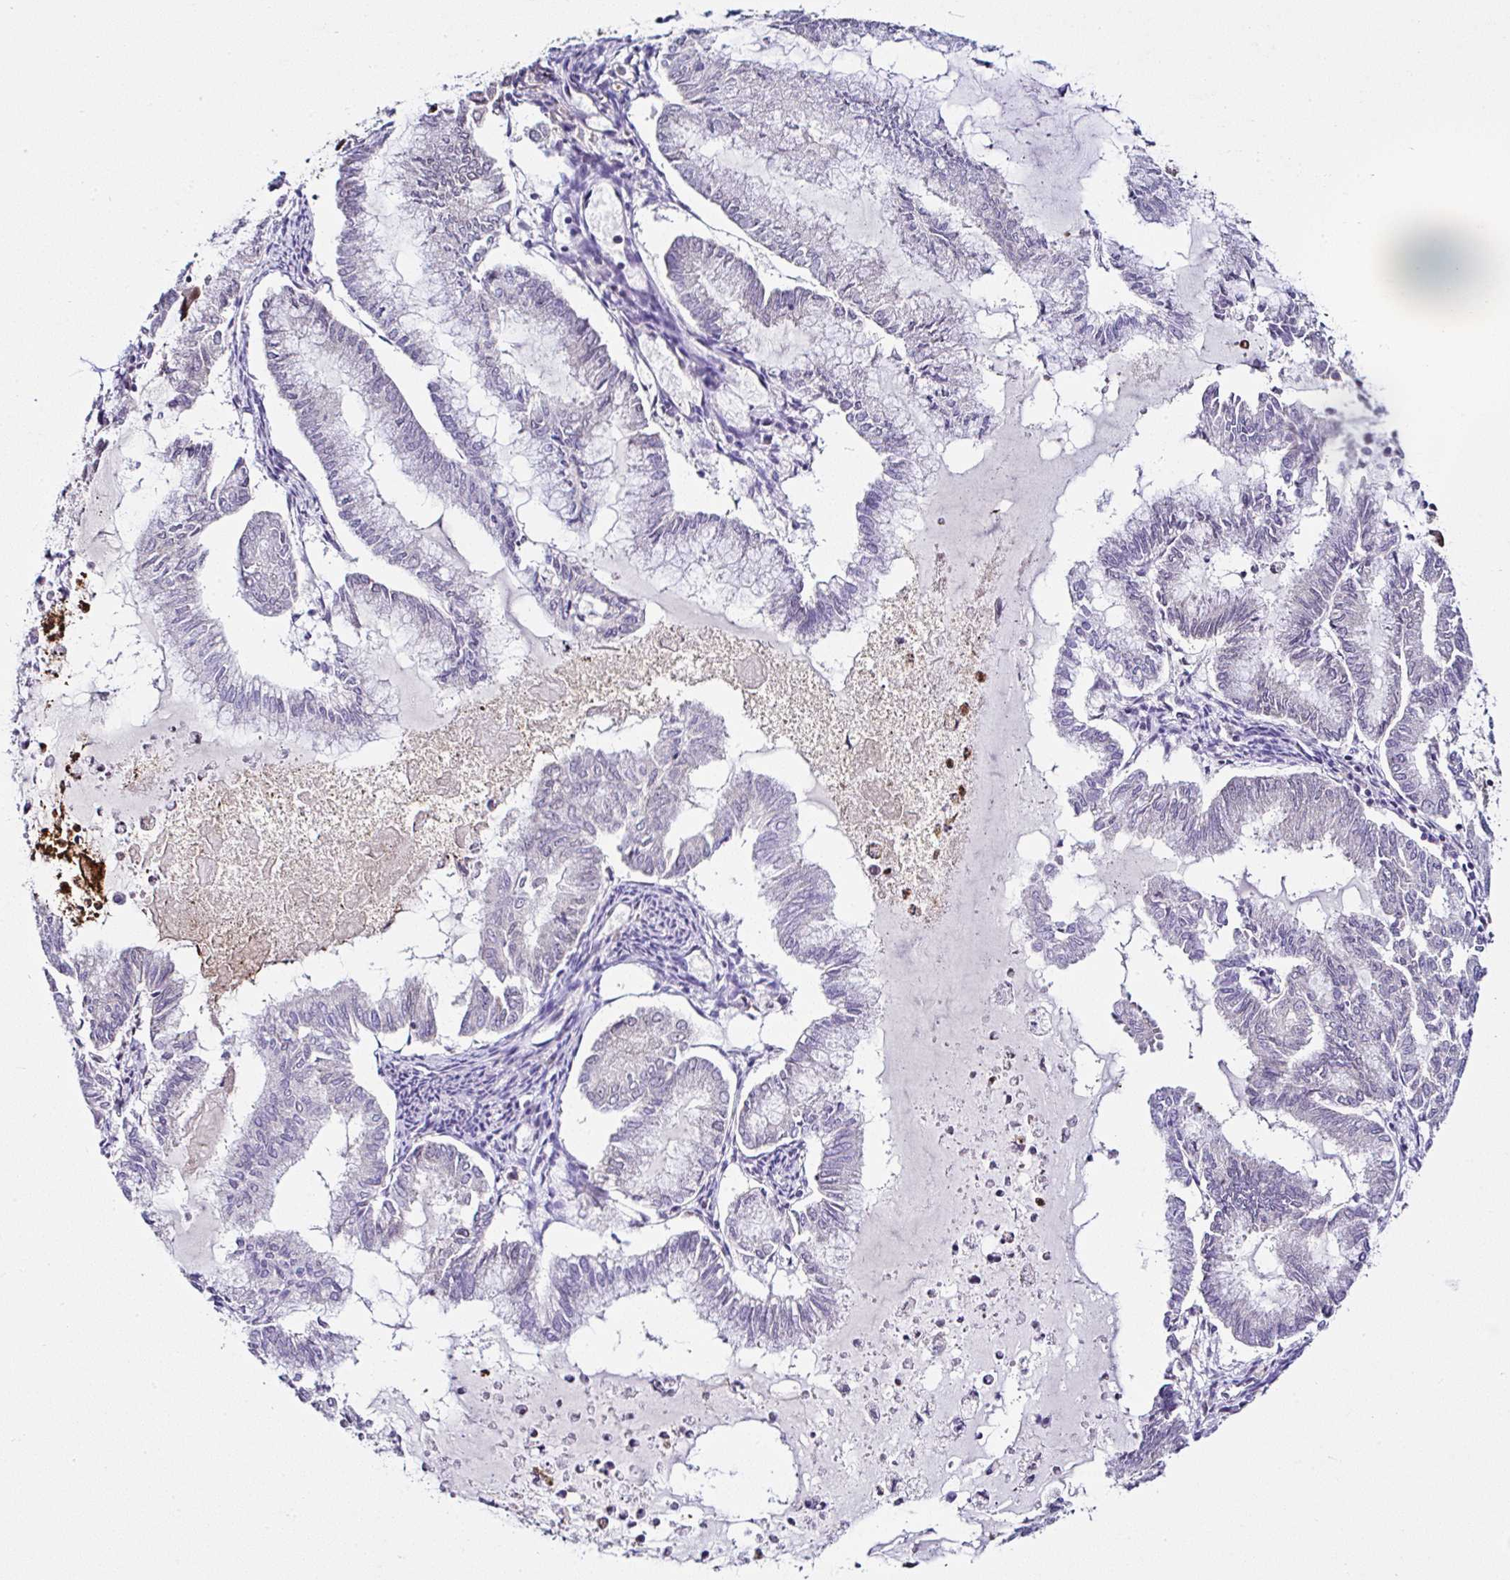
{"staining": {"intensity": "negative", "quantity": "none", "location": "none"}, "tissue": "endometrial cancer", "cell_type": "Tumor cells", "image_type": "cancer", "snomed": [{"axis": "morphology", "description": "Adenocarcinoma, NOS"}, {"axis": "topography", "description": "Endometrium"}], "caption": "The micrograph demonstrates no staining of tumor cells in adenocarcinoma (endometrial). (DAB (3,3'-diaminobenzidine) IHC, high magnification).", "gene": "PTPN2", "patient": {"sex": "female", "age": 79}}